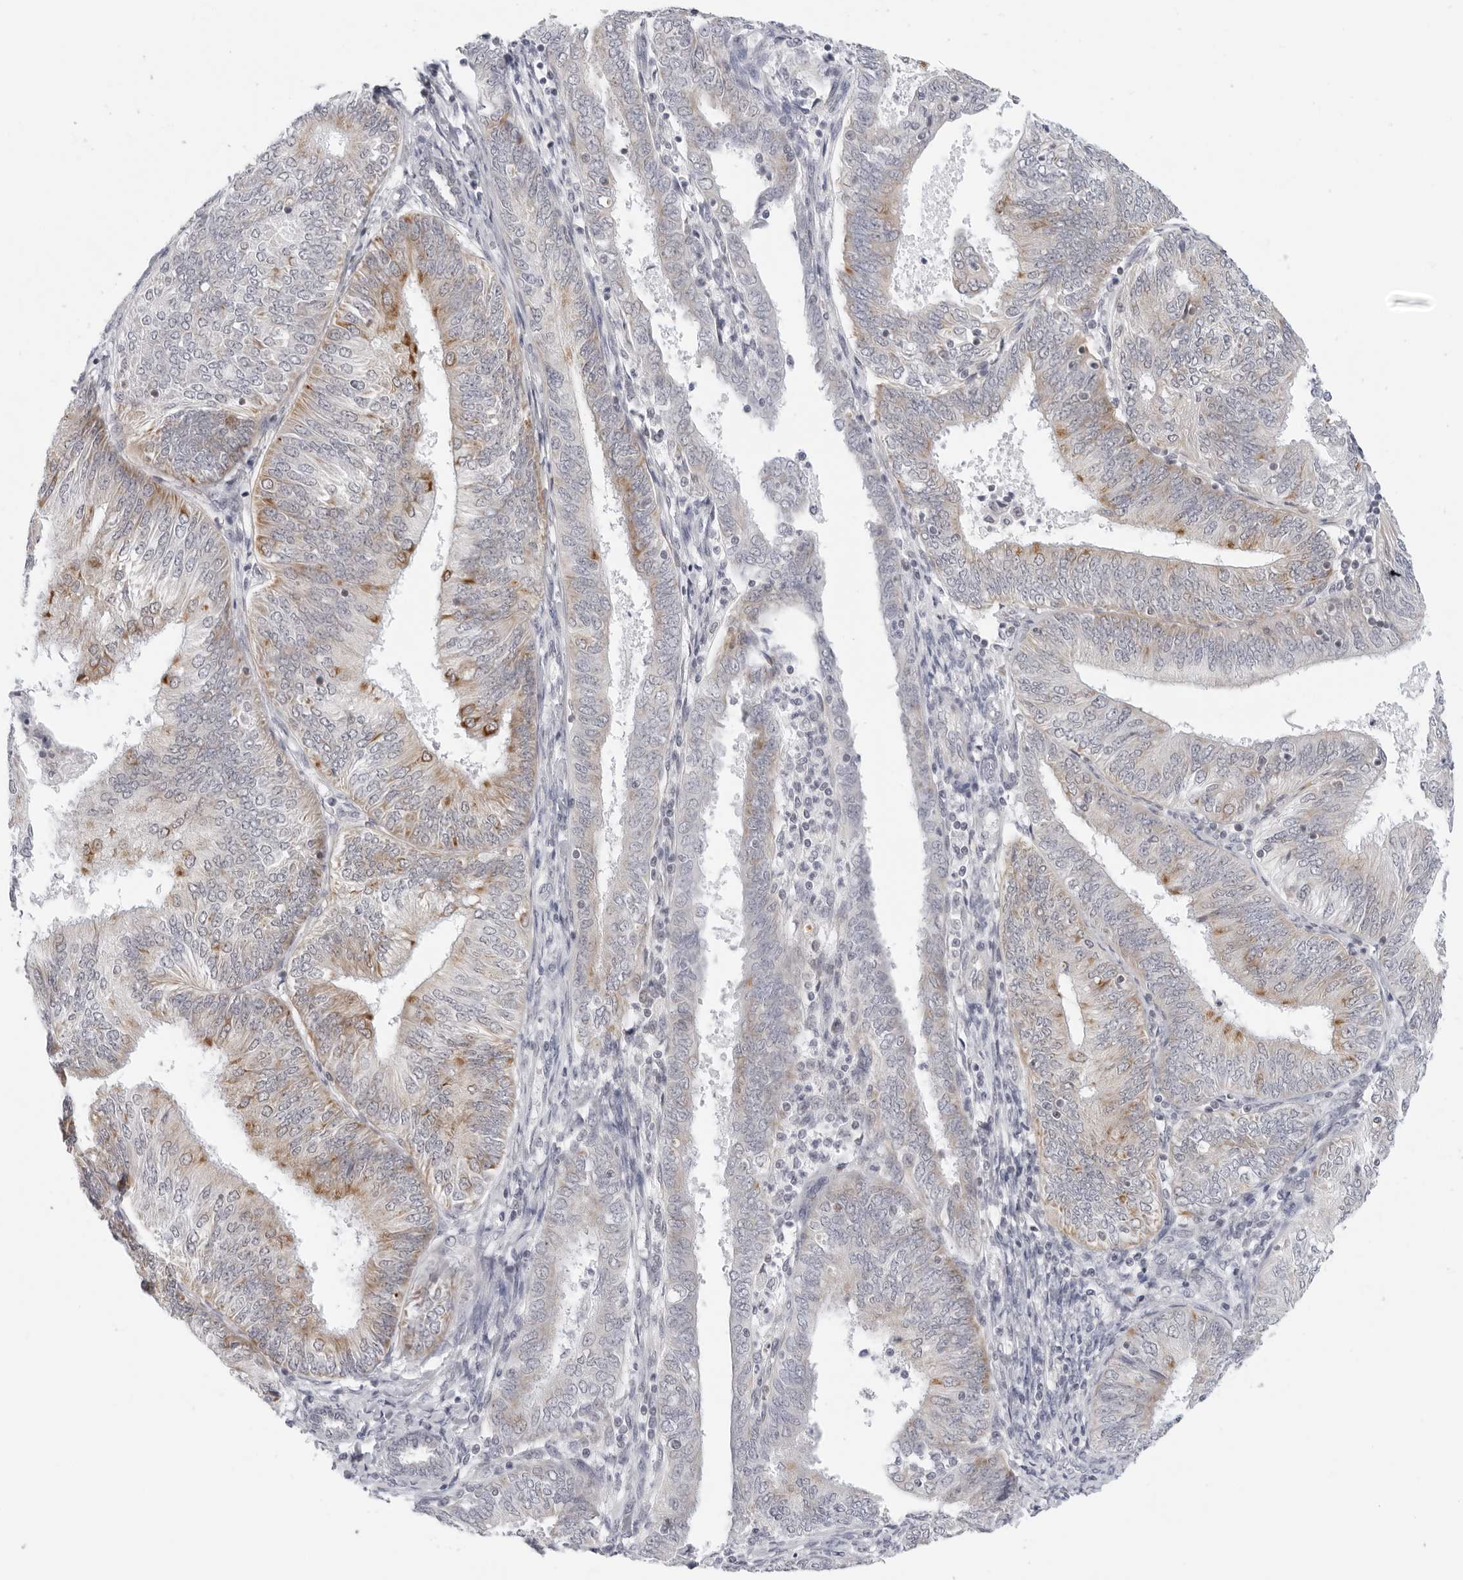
{"staining": {"intensity": "moderate", "quantity": "25%-75%", "location": "cytoplasmic/membranous"}, "tissue": "endometrial cancer", "cell_type": "Tumor cells", "image_type": "cancer", "snomed": [{"axis": "morphology", "description": "Adenocarcinoma, NOS"}, {"axis": "topography", "description": "Endometrium"}], "caption": "IHC micrograph of adenocarcinoma (endometrial) stained for a protein (brown), which shows medium levels of moderate cytoplasmic/membranous staining in approximately 25%-75% of tumor cells.", "gene": "CIART", "patient": {"sex": "female", "age": 58}}